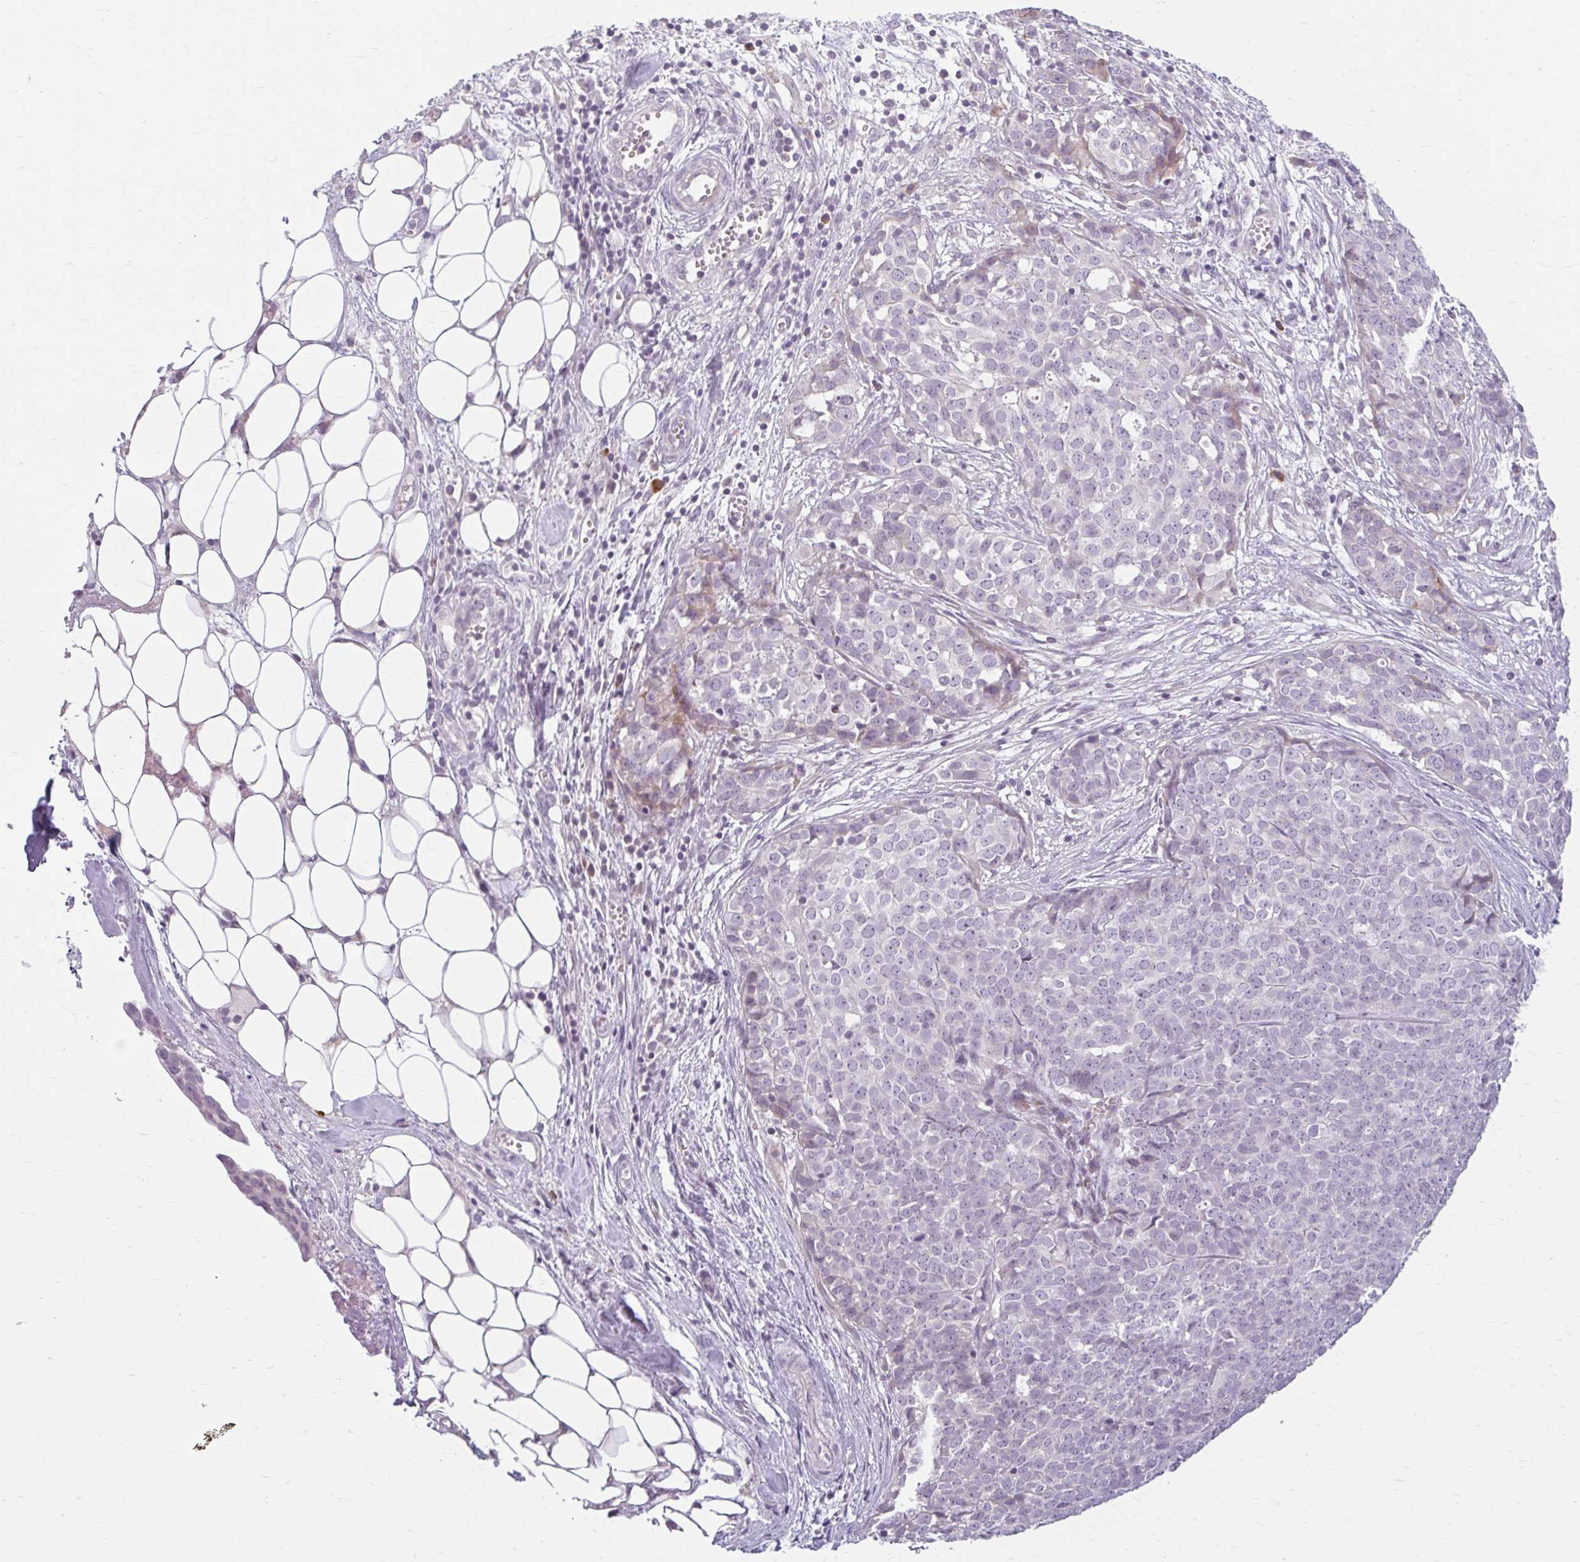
{"staining": {"intensity": "weak", "quantity": "<25%", "location": "cytoplasmic/membranous"}, "tissue": "ovarian cancer", "cell_type": "Tumor cells", "image_type": "cancer", "snomed": [{"axis": "morphology", "description": "Cystadenocarcinoma, serous, NOS"}, {"axis": "topography", "description": "Soft tissue"}, {"axis": "topography", "description": "Ovary"}], "caption": "A high-resolution image shows immunohistochemistry staining of ovarian cancer, which displays no significant staining in tumor cells.", "gene": "ZFYVE26", "patient": {"sex": "female", "age": 57}}